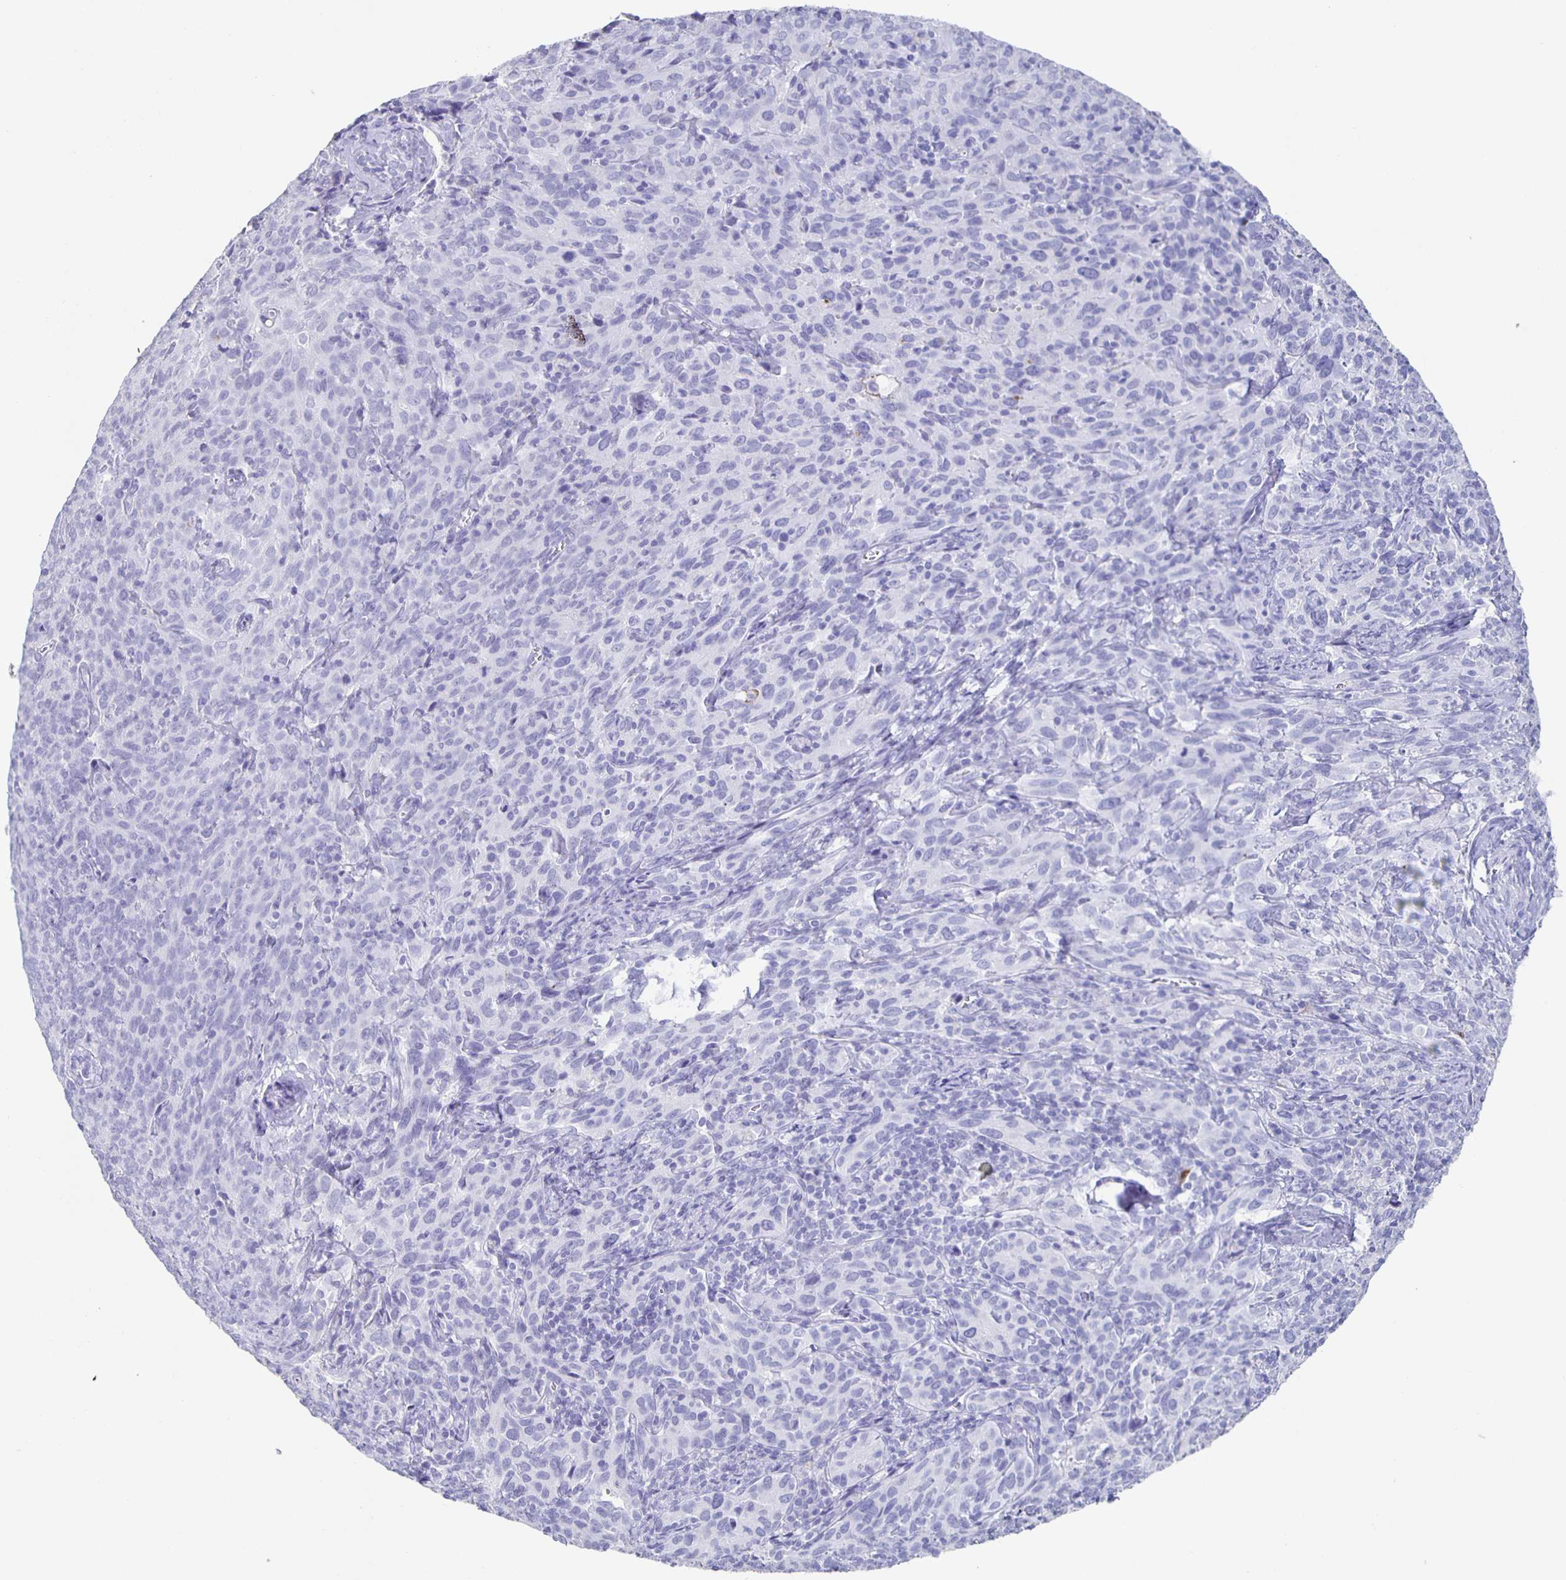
{"staining": {"intensity": "negative", "quantity": "none", "location": "none"}, "tissue": "cervical cancer", "cell_type": "Tumor cells", "image_type": "cancer", "snomed": [{"axis": "morphology", "description": "Squamous cell carcinoma, NOS"}, {"axis": "topography", "description": "Cervix"}], "caption": "This is an immunohistochemistry (IHC) micrograph of human cervical cancer. There is no positivity in tumor cells.", "gene": "FGA", "patient": {"sex": "female", "age": 51}}